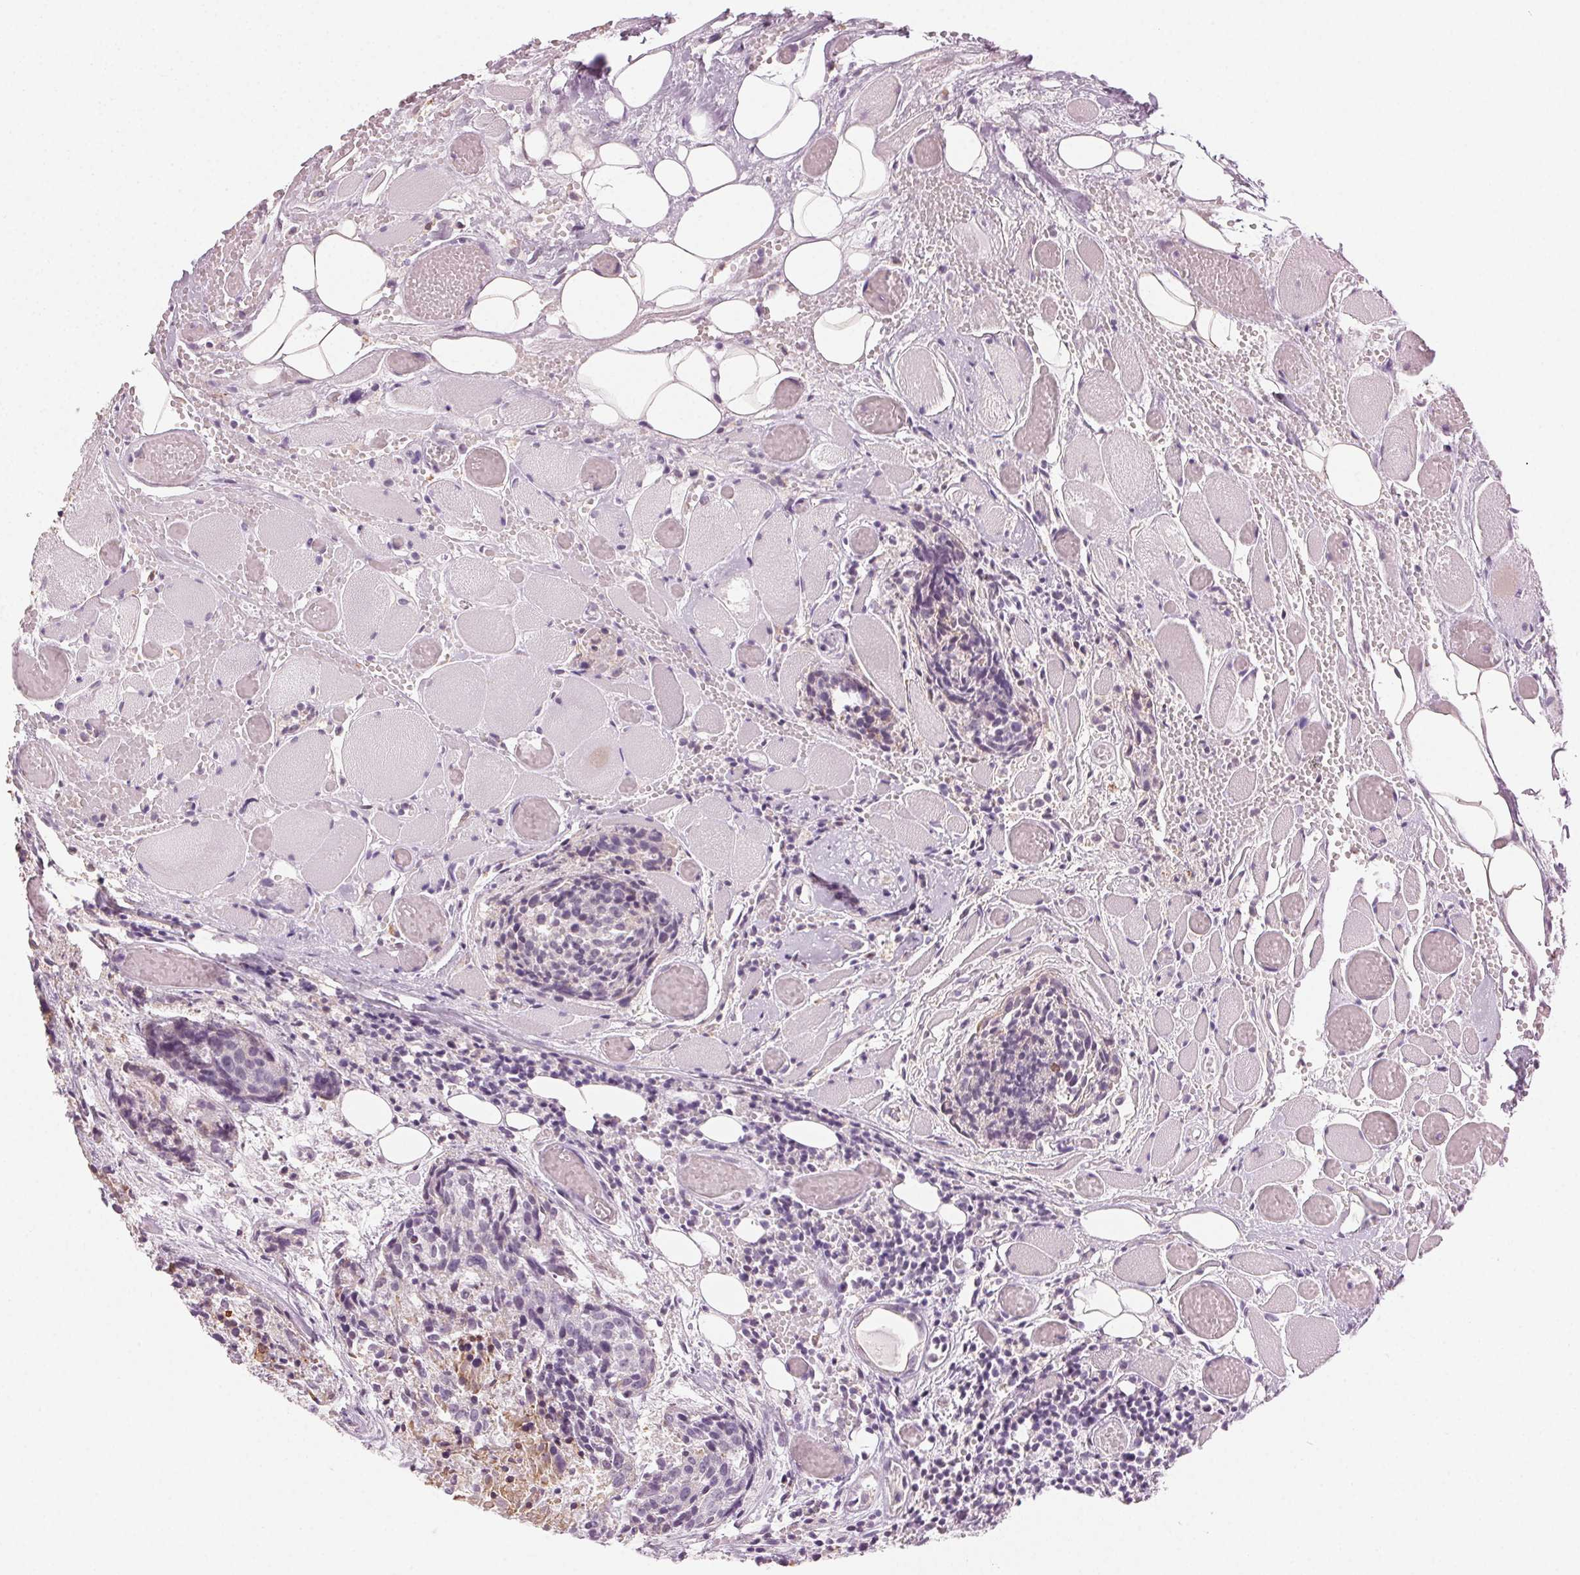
{"staining": {"intensity": "weak", "quantity": "<25%", "location": "nuclear"}, "tissue": "head and neck cancer", "cell_type": "Tumor cells", "image_type": "cancer", "snomed": [{"axis": "morphology", "description": "Squamous cell carcinoma, NOS"}, {"axis": "topography", "description": "Oral tissue"}, {"axis": "topography", "description": "Head-Neck"}], "caption": "DAB (3,3'-diaminobenzidine) immunohistochemical staining of human head and neck cancer reveals no significant staining in tumor cells.", "gene": "AIF1L", "patient": {"sex": "male", "age": 64}}